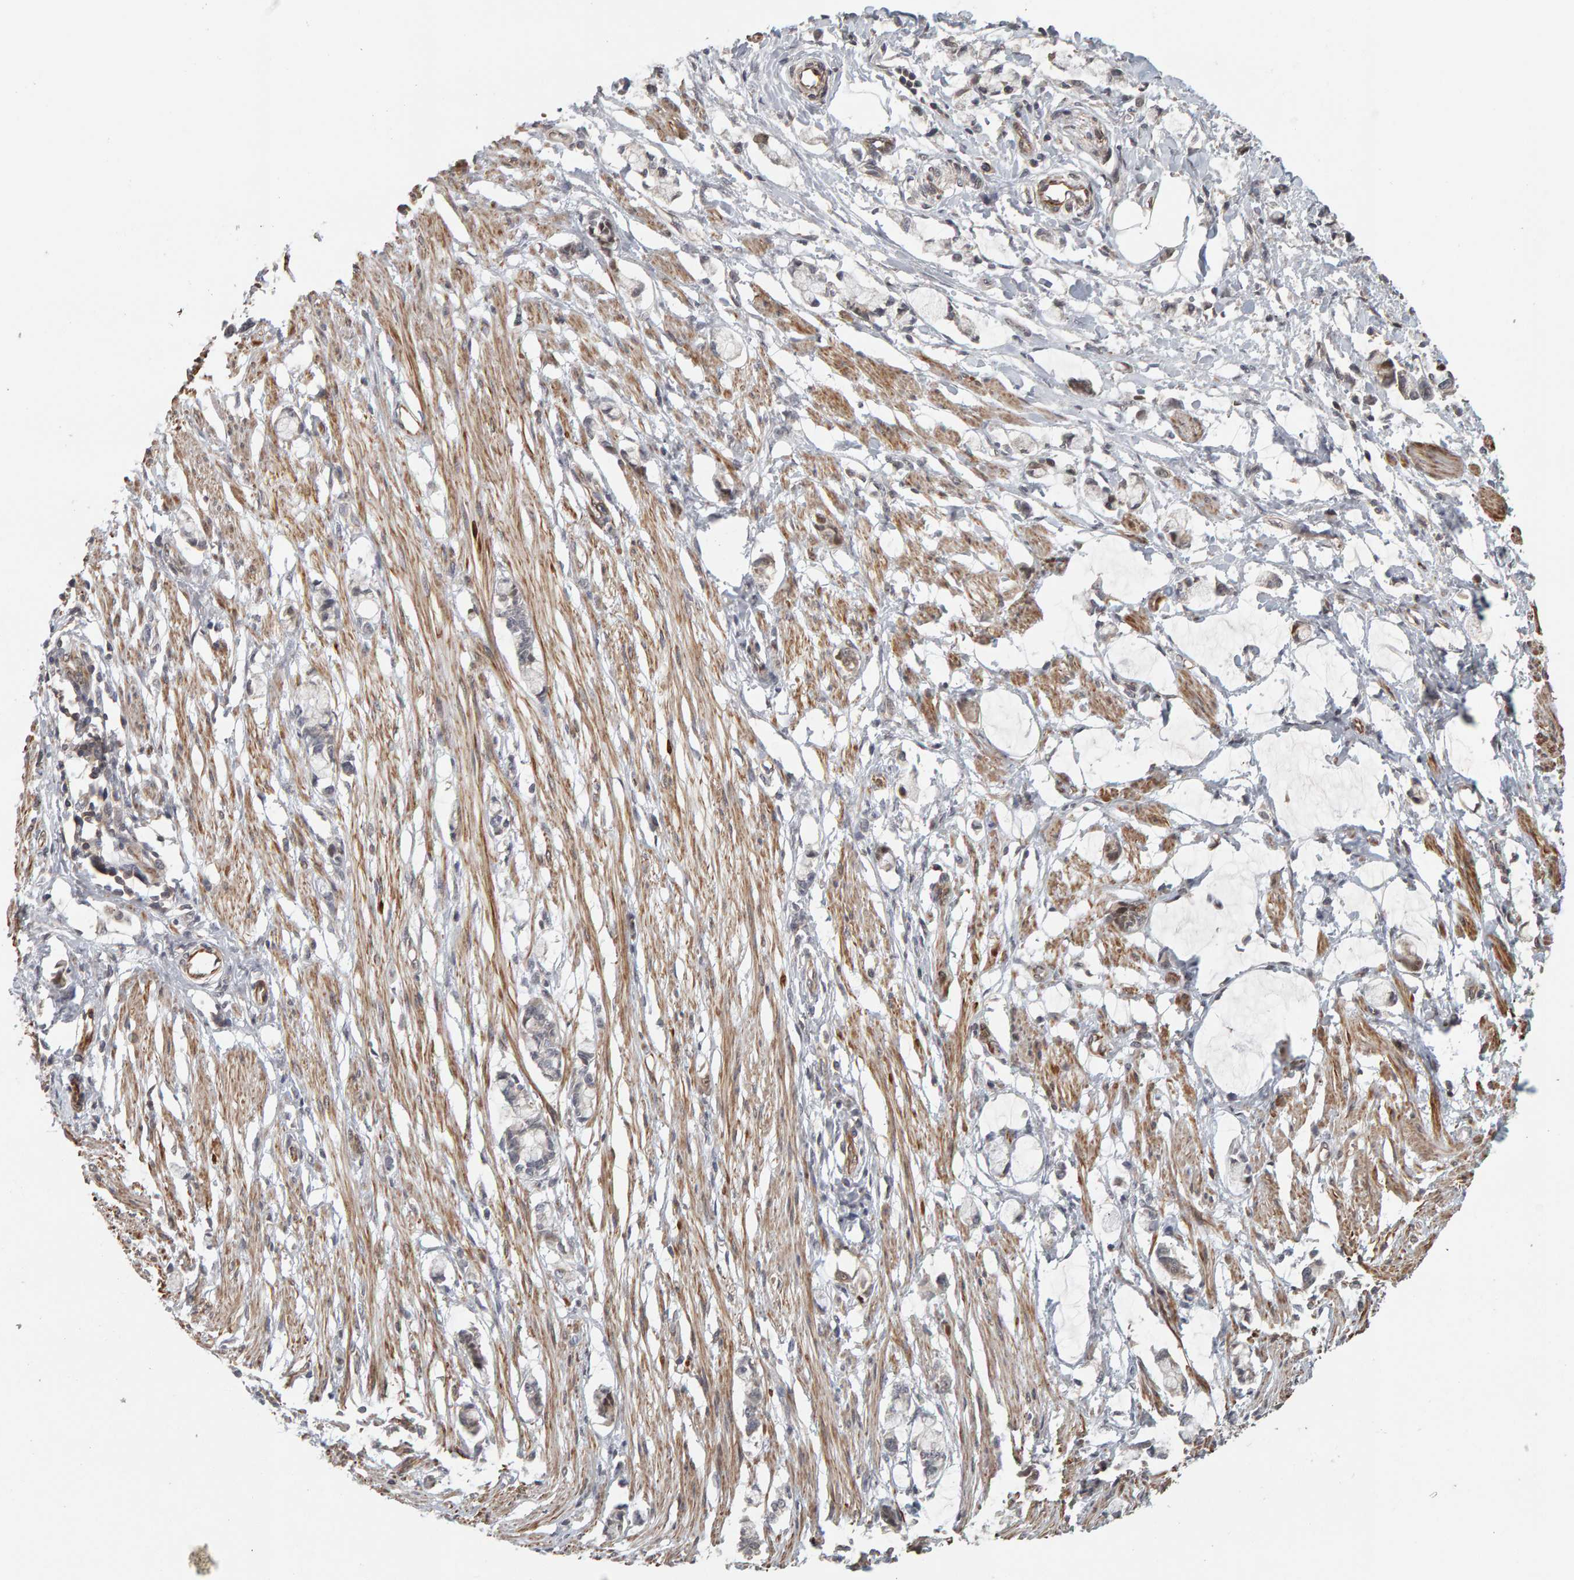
{"staining": {"intensity": "weak", "quantity": "25%-75%", "location": "cytoplasmic/membranous"}, "tissue": "smooth muscle", "cell_type": "Smooth muscle cells", "image_type": "normal", "snomed": [{"axis": "morphology", "description": "Normal tissue, NOS"}, {"axis": "morphology", "description": "Adenocarcinoma, NOS"}, {"axis": "topography", "description": "Smooth muscle"}, {"axis": "topography", "description": "Colon"}], "caption": "An IHC photomicrograph of normal tissue is shown. Protein staining in brown labels weak cytoplasmic/membranous positivity in smooth muscle within smooth muscle cells.", "gene": "TEFM", "patient": {"sex": "male", "age": 14}}